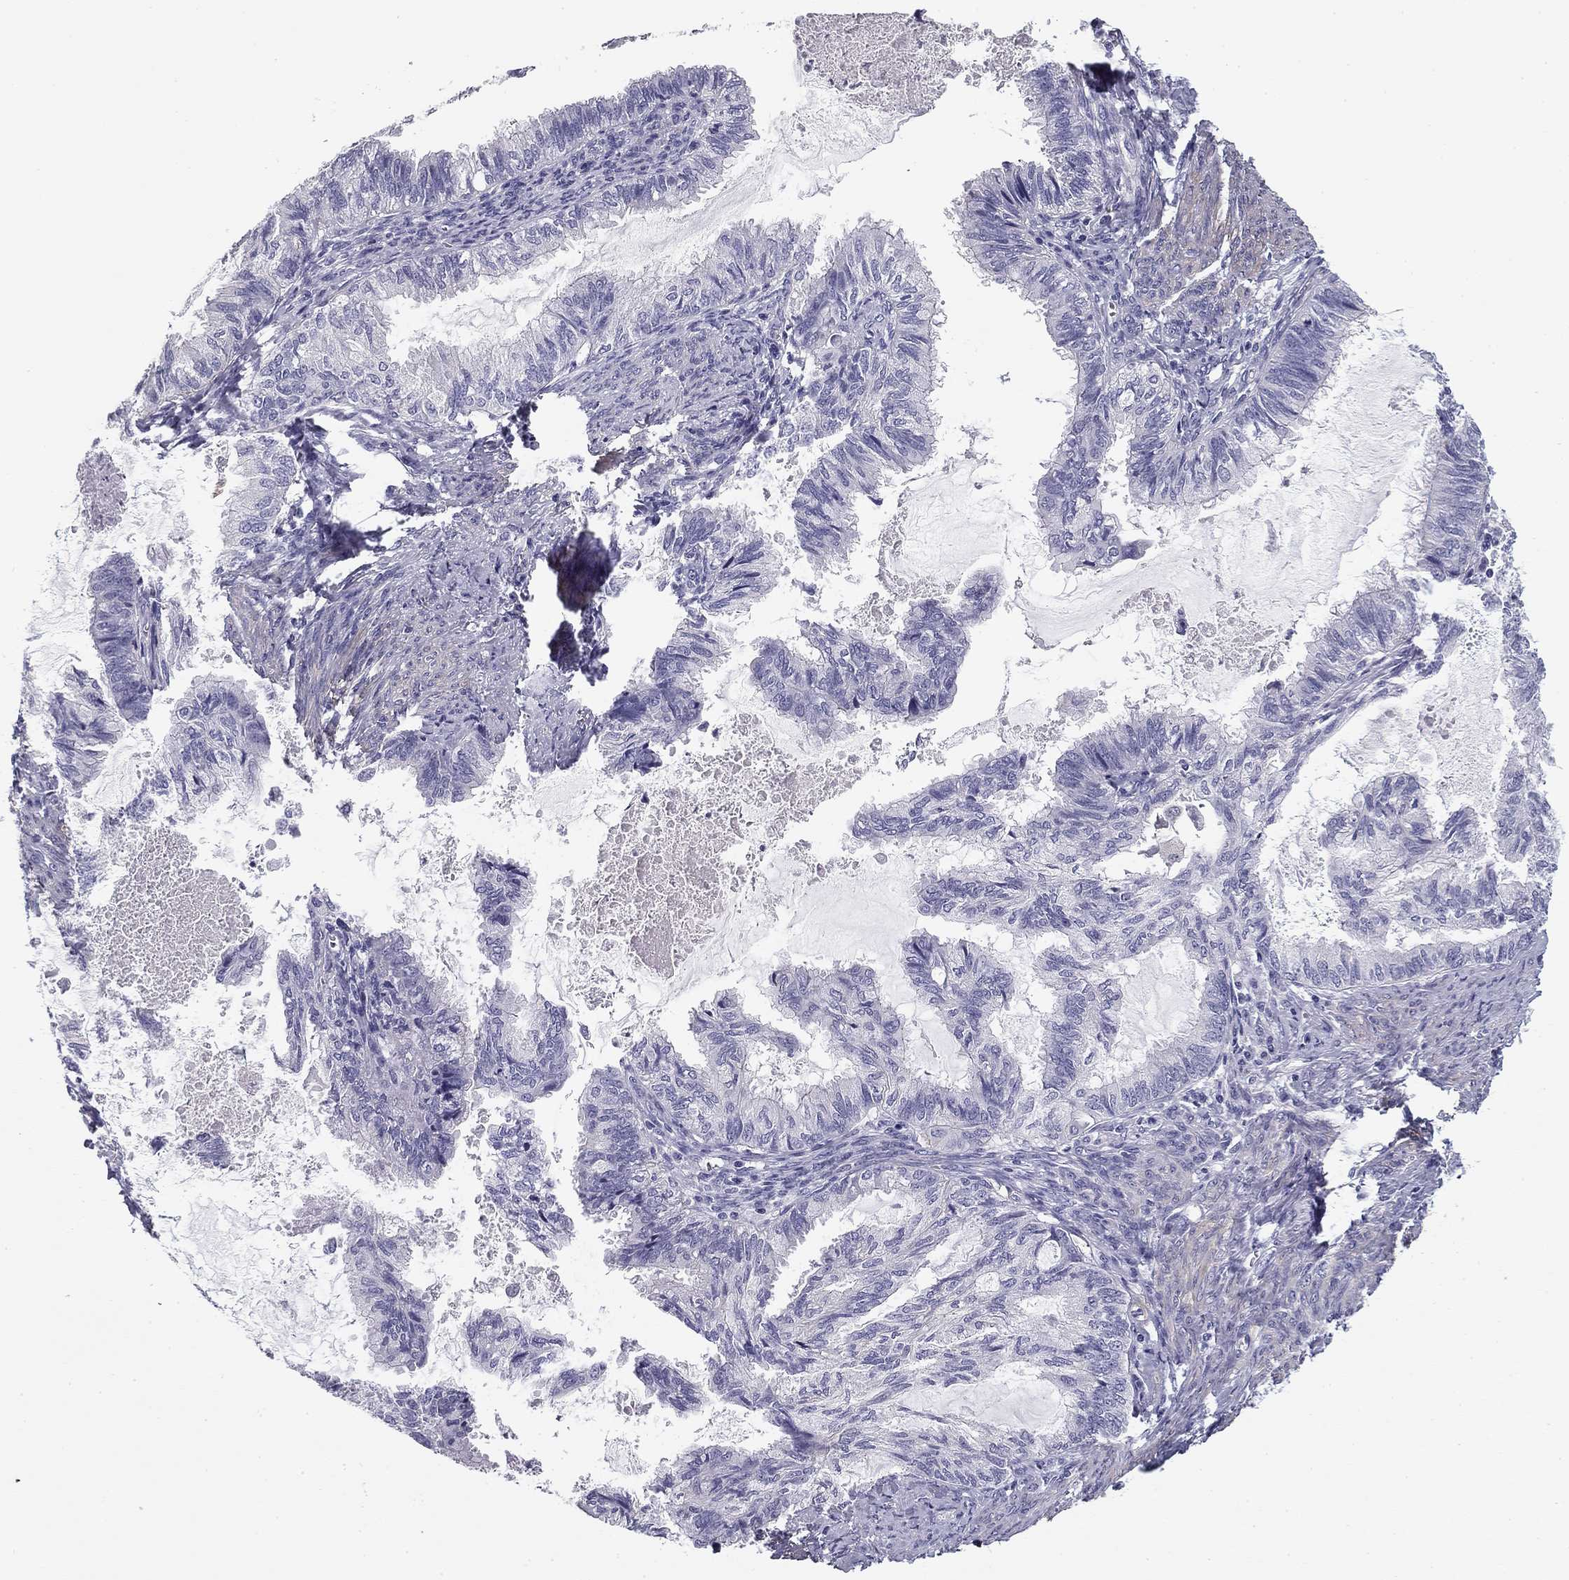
{"staining": {"intensity": "negative", "quantity": "none", "location": "none"}, "tissue": "endometrial cancer", "cell_type": "Tumor cells", "image_type": "cancer", "snomed": [{"axis": "morphology", "description": "Adenocarcinoma, NOS"}, {"axis": "topography", "description": "Endometrium"}], "caption": "The micrograph exhibits no significant staining in tumor cells of endometrial cancer.", "gene": "FLNC", "patient": {"sex": "female", "age": 86}}